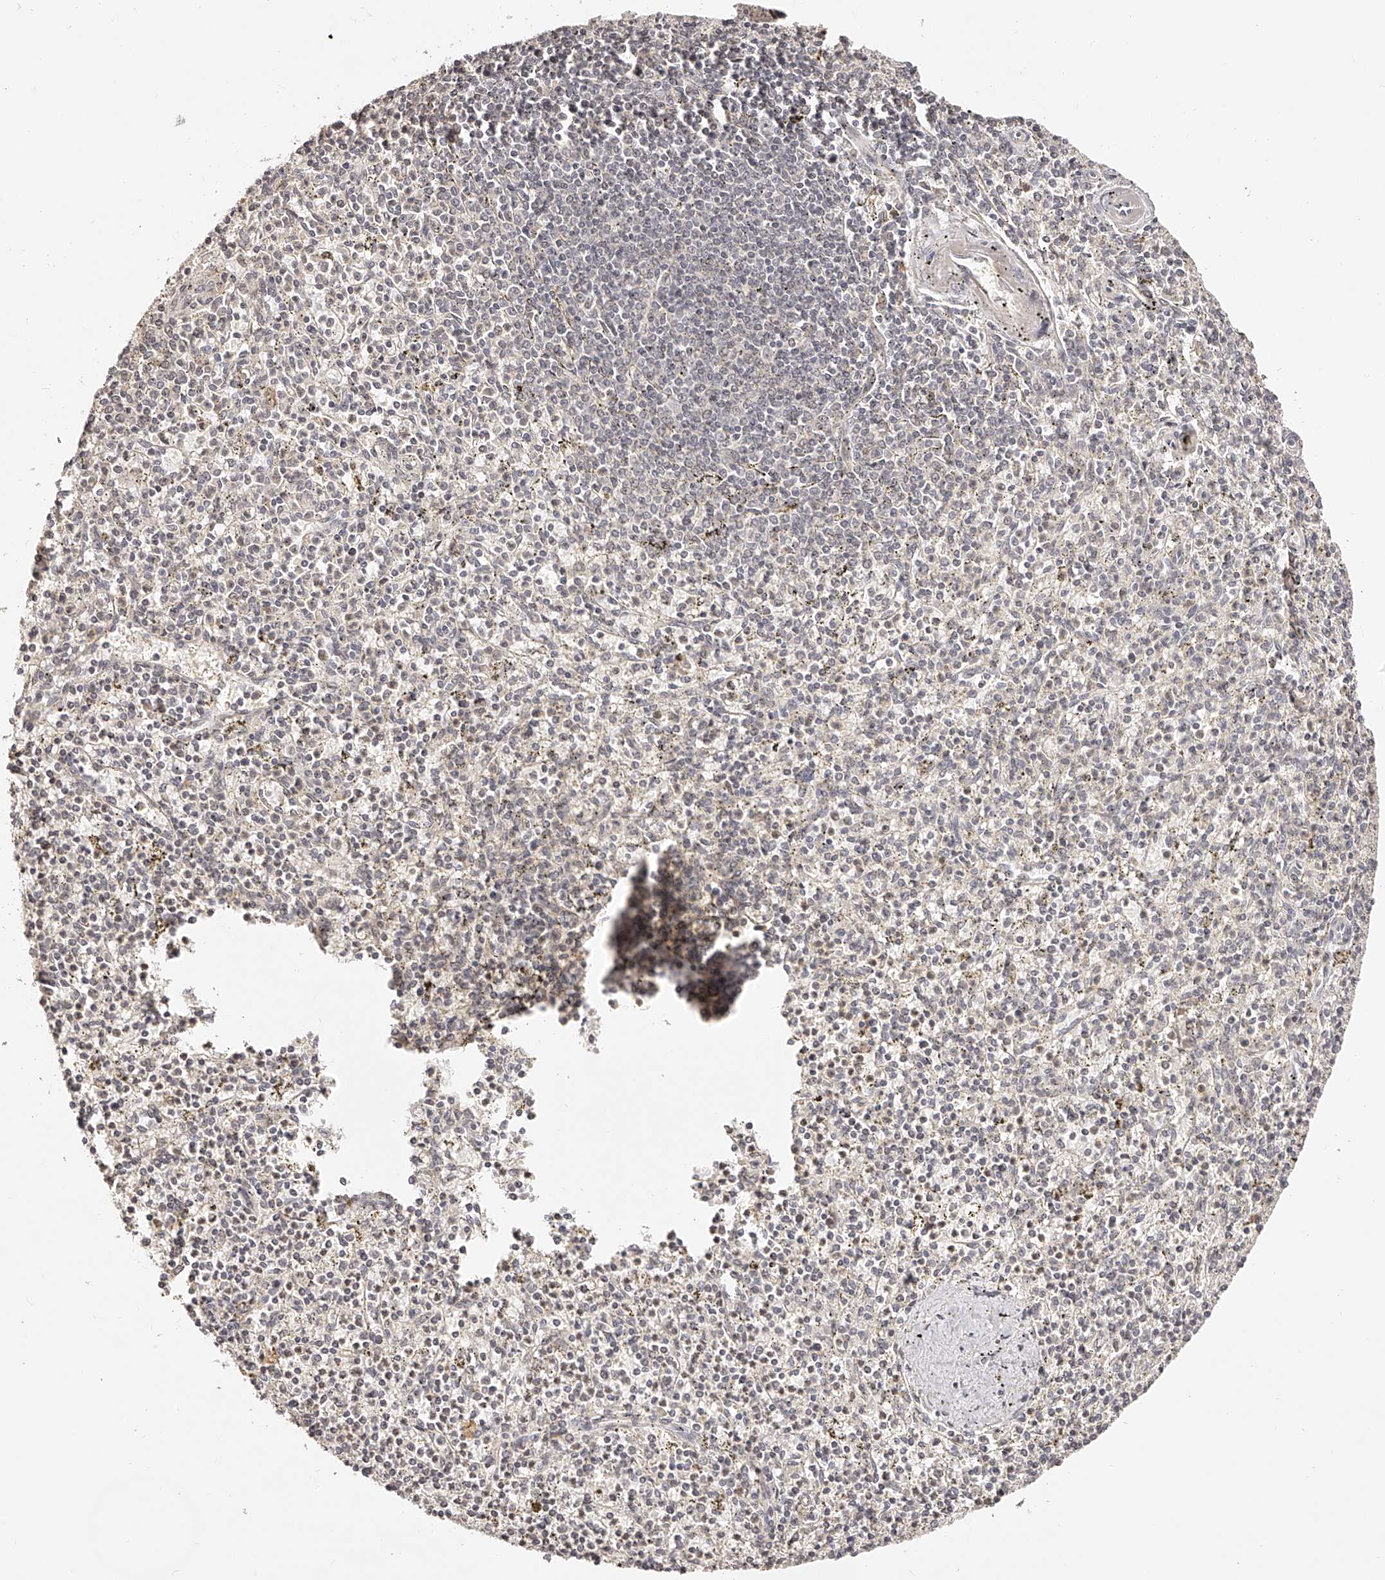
{"staining": {"intensity": "negative", "quantity": "none", "location": "none"}, "tissue": "spleen", "cell_type": "Cells in red pulp", "image_type": "normal", "snomed": [{"axis": "morphology", "description": "Normal tissue, NOS"}, {"axis": "topography", "description": "Spleen"}], "caption": "Cells in red pulp show no significant protein positivity in benign spleen.", "gene": "ZNF789", "patient": {"sex": "male", "age": 72}}